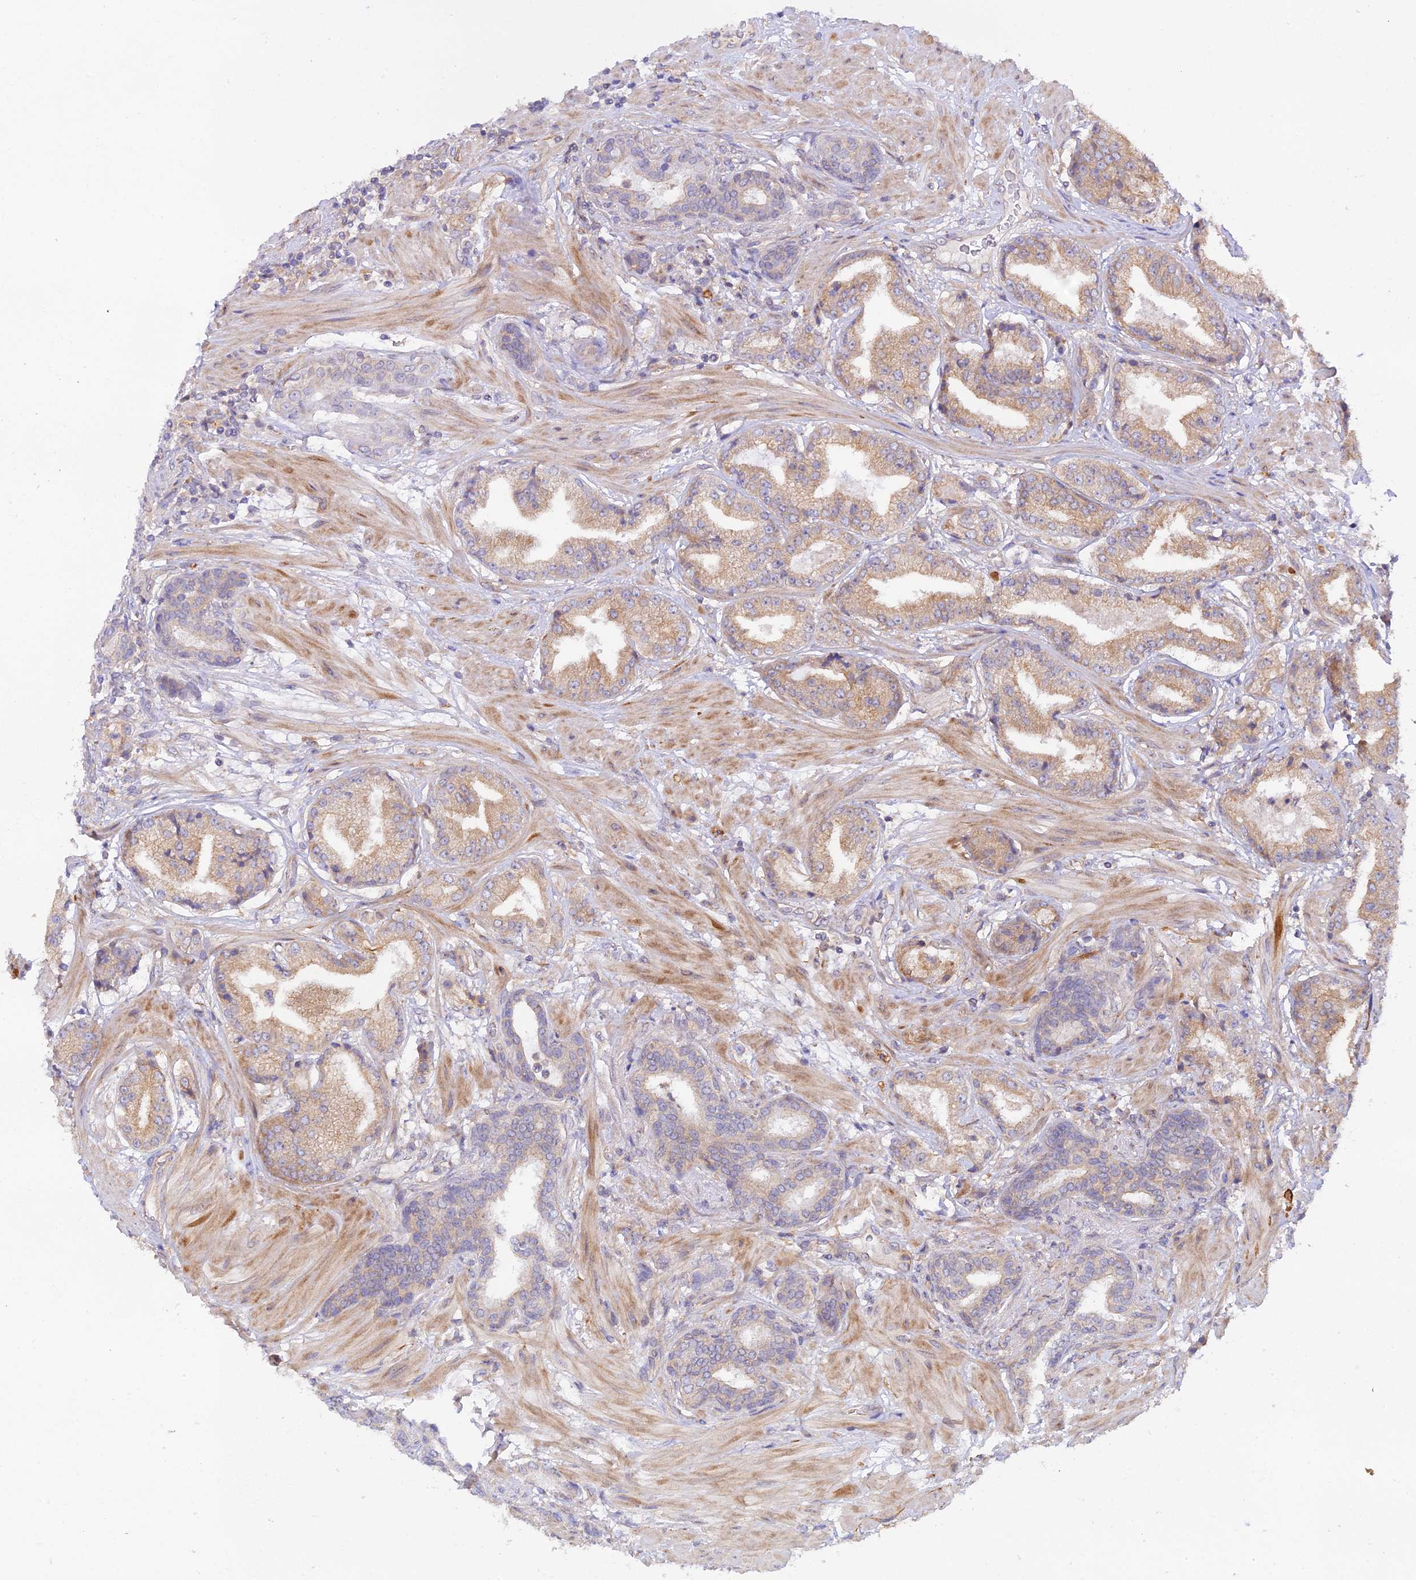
{"staining": {"intensity": "weak", "quantity": ">75%", "location": "cytoplasmic/membranous"}, "tissue": "prostate cancer", "cell_type": "Tumor cells", "image_type": "cancer", "snomed": [{"axis": "morphology", "description": "Adenocarcinoma, High grade"}, {"axis": "topography", "description": "Prostate"}], "caption": "Human prostate high-grade adenocarcinoma stained for a protein (brown) shows weak cytoplasmic/membranous positive staining in approximately >75% of tumor cells.", "gene": "MYO9A", "patient": {"sex": "male", "age": 63}}